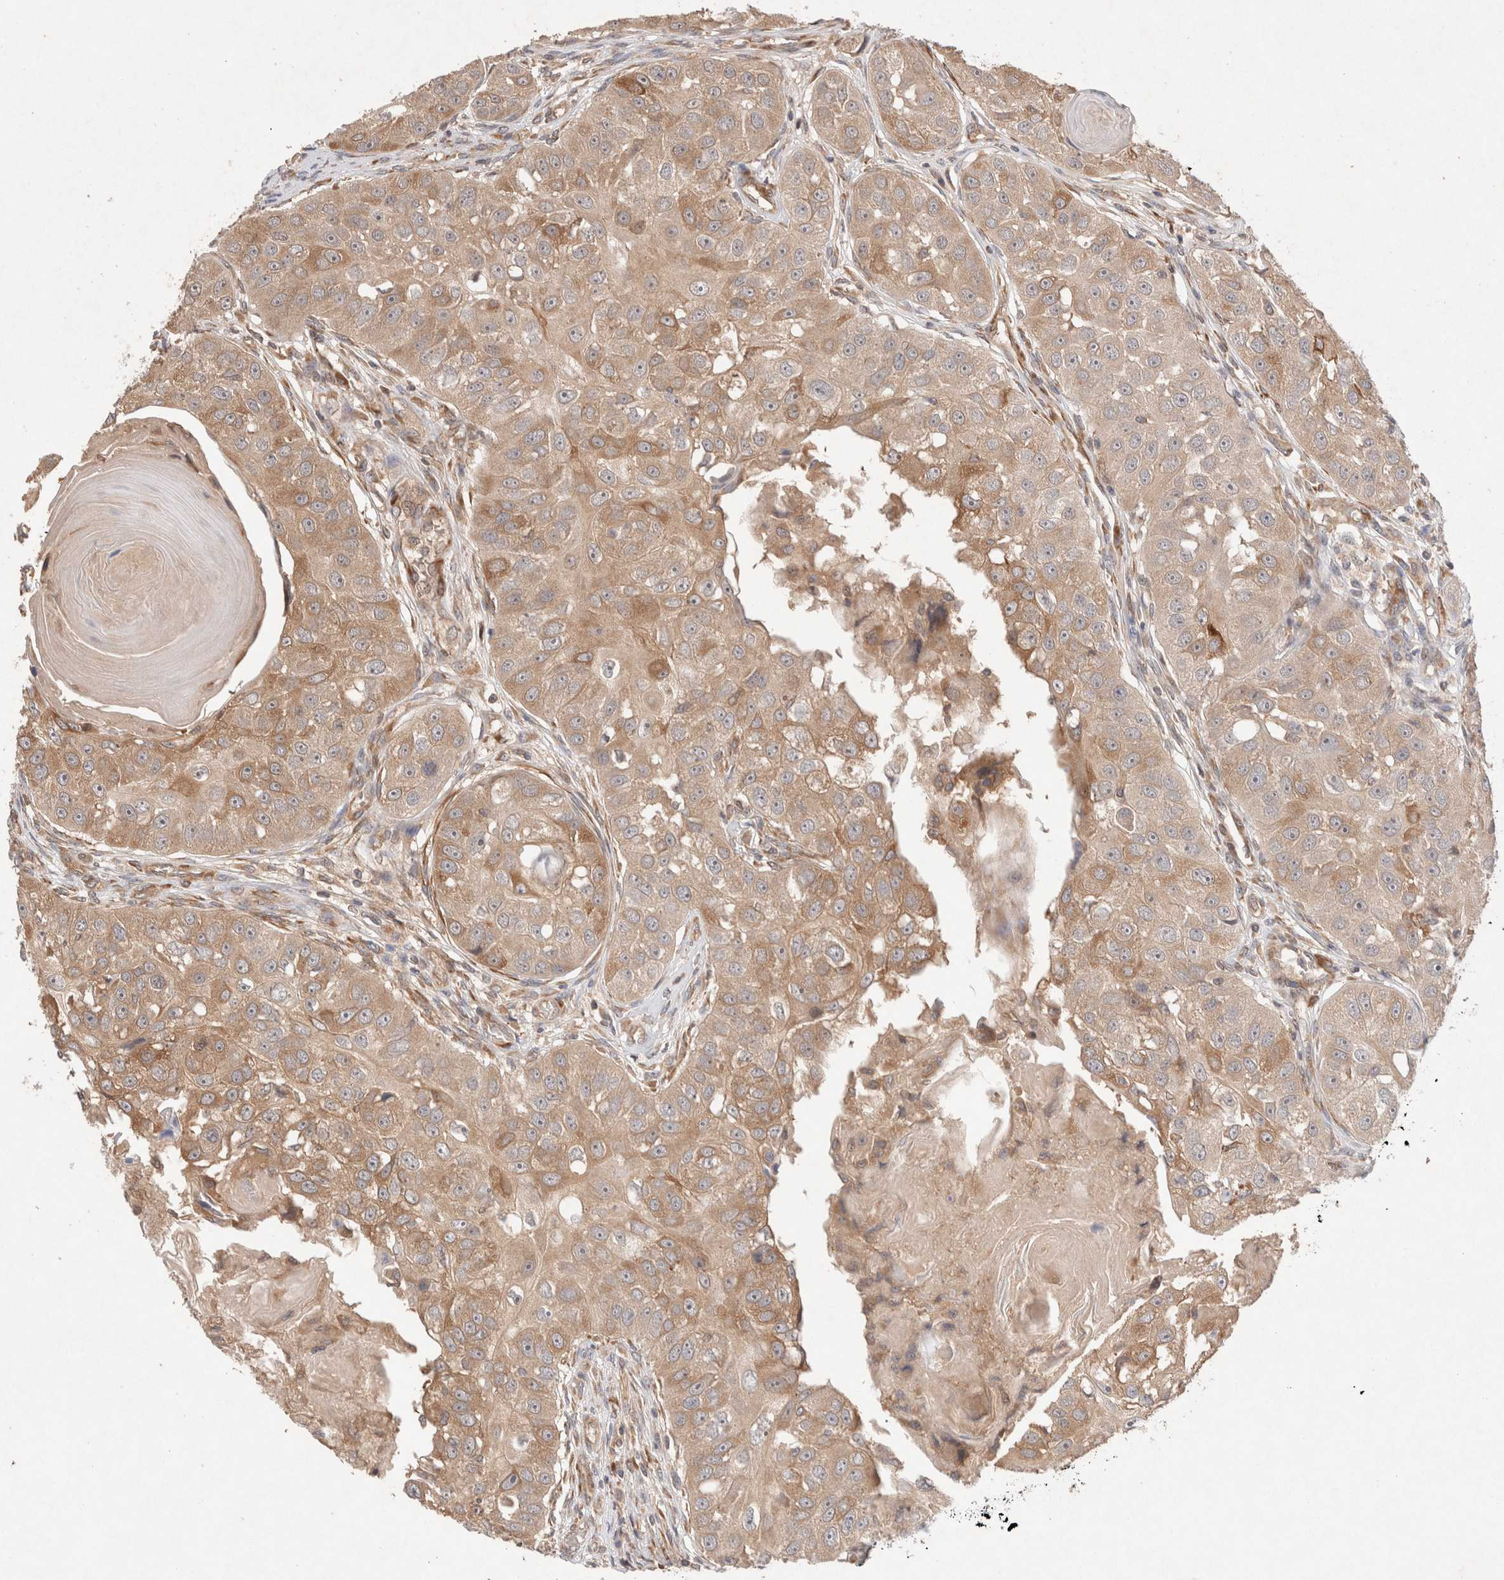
{"staining": {"intensity": "moderate", "quantity": ">75%", "location": "cytoplasmic/membranous"}, "tissue": "head and neck cancer", "cell_type": "Tumor cells", "image_type": "cancer", "snomed": [{"axis": "morphology", "description": "Normal tissue, NOS"}, {"axis": "morphology", "description": "Squamous cell carcinoma, NOS"}, {"axis": "topography", "description": "Skeletal muscle"}, {"axis": "topography", "description": "Head-Neck"}], "caption": "Human head and neck cancer stained with a brown dye exhibits moderate cytoplasmic/membranous positive expression in approximately >75% of tumor cells.", "gene": "KLHL20", "patient": {"sex": "male", "age": 51}}